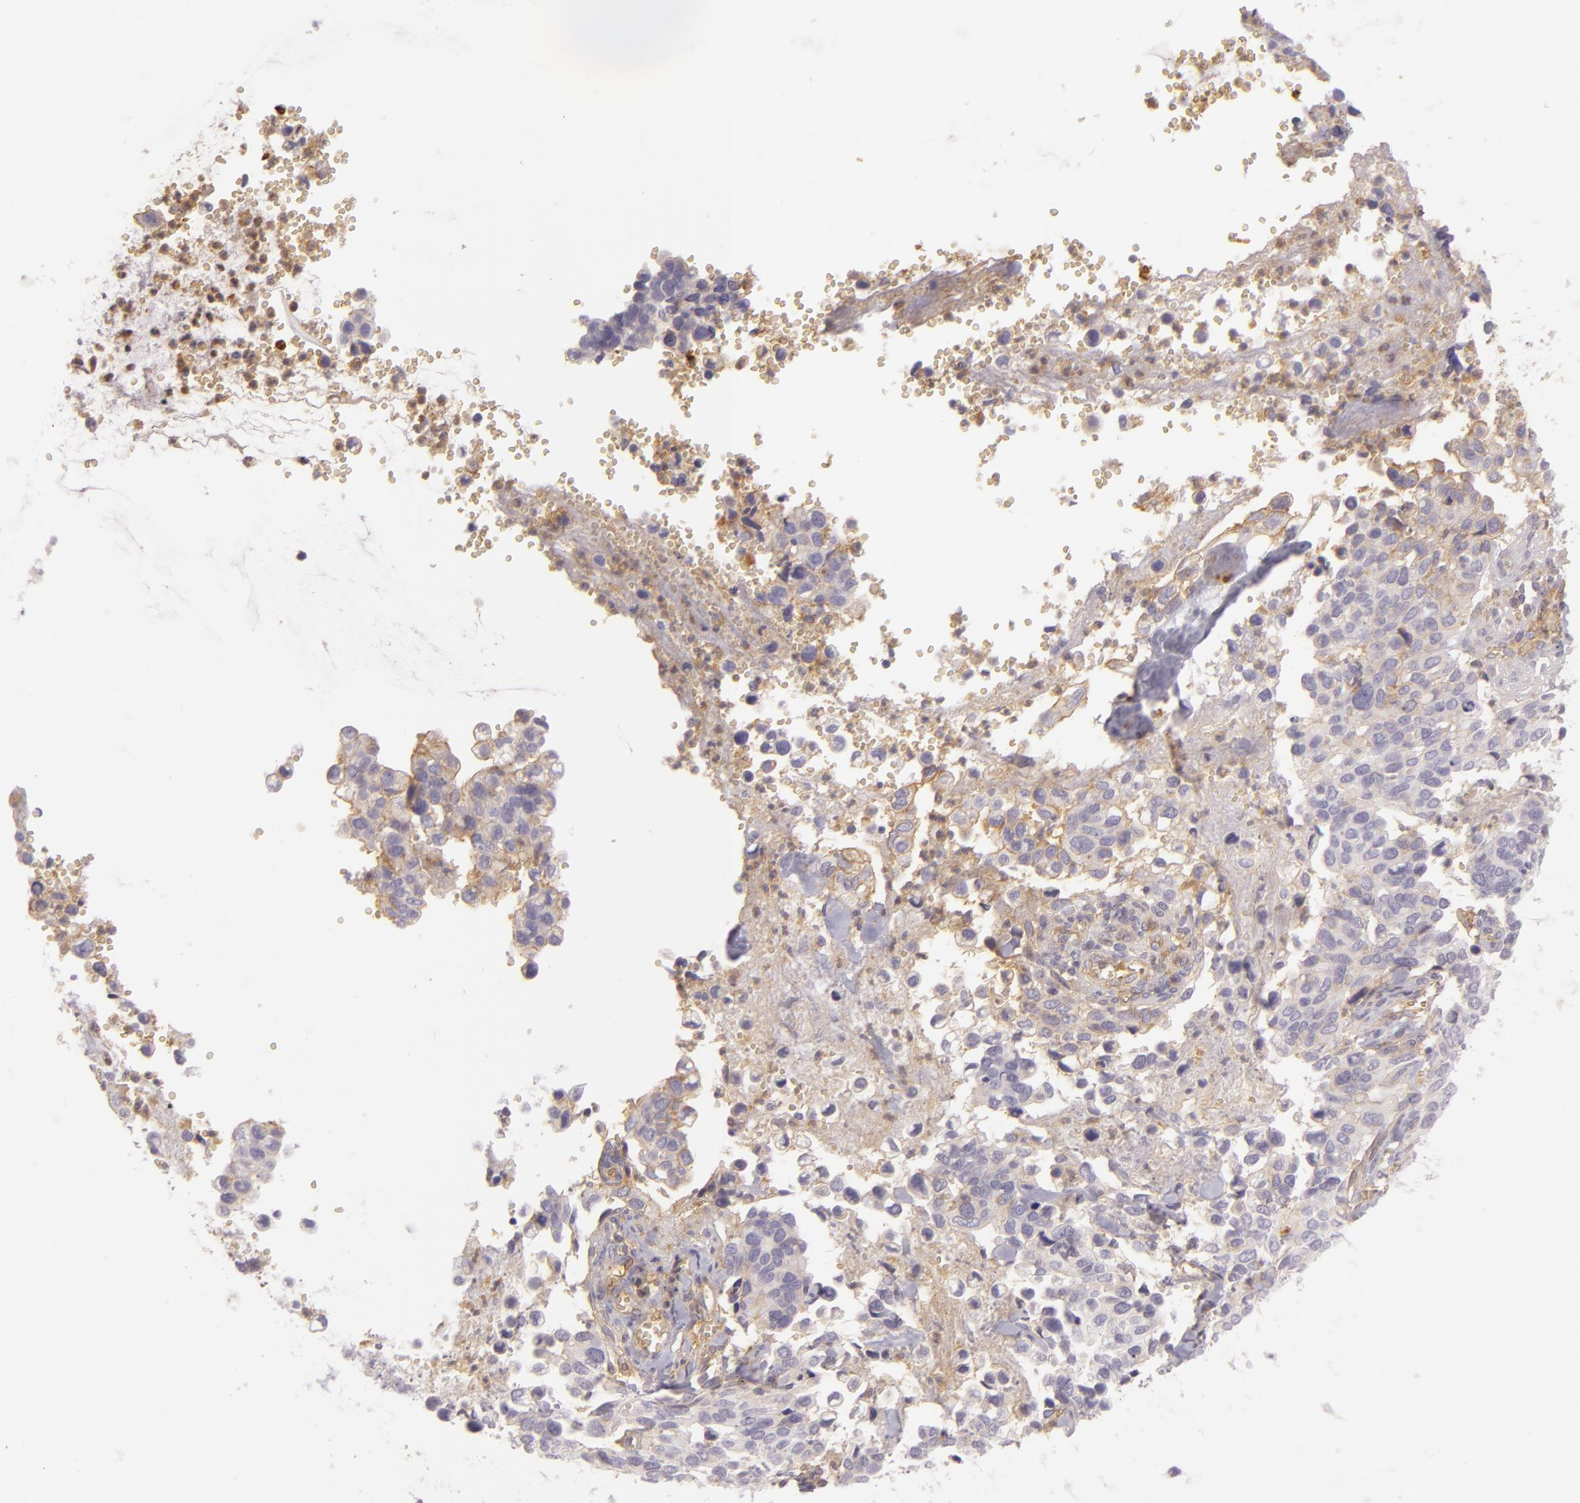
{"staining": {"intensity": "negative", "quantity": "none", "location": "none"}, "tissue": "cervical cancer", "cell_type": "Tumor cells", "image_type": "cancer", "snomed": [{"axis": "morphology", "description": "Normal tissue, NOS"}, {"axis": "morphology", "description": "Squamous cell carcinoma, NOS"}, {"axis": "topography", "description": "Cervix"}], "caption": "There is no significant expression in tumor cells of squamous cell carcinoma (cervical). Brightfield microscopy of immunohistochemistry stained with DAB (brown) and hematoxylin (blue), captured at high magnification.", "gene": "CD59", "patient": {"sex": "female", "age": 45}}